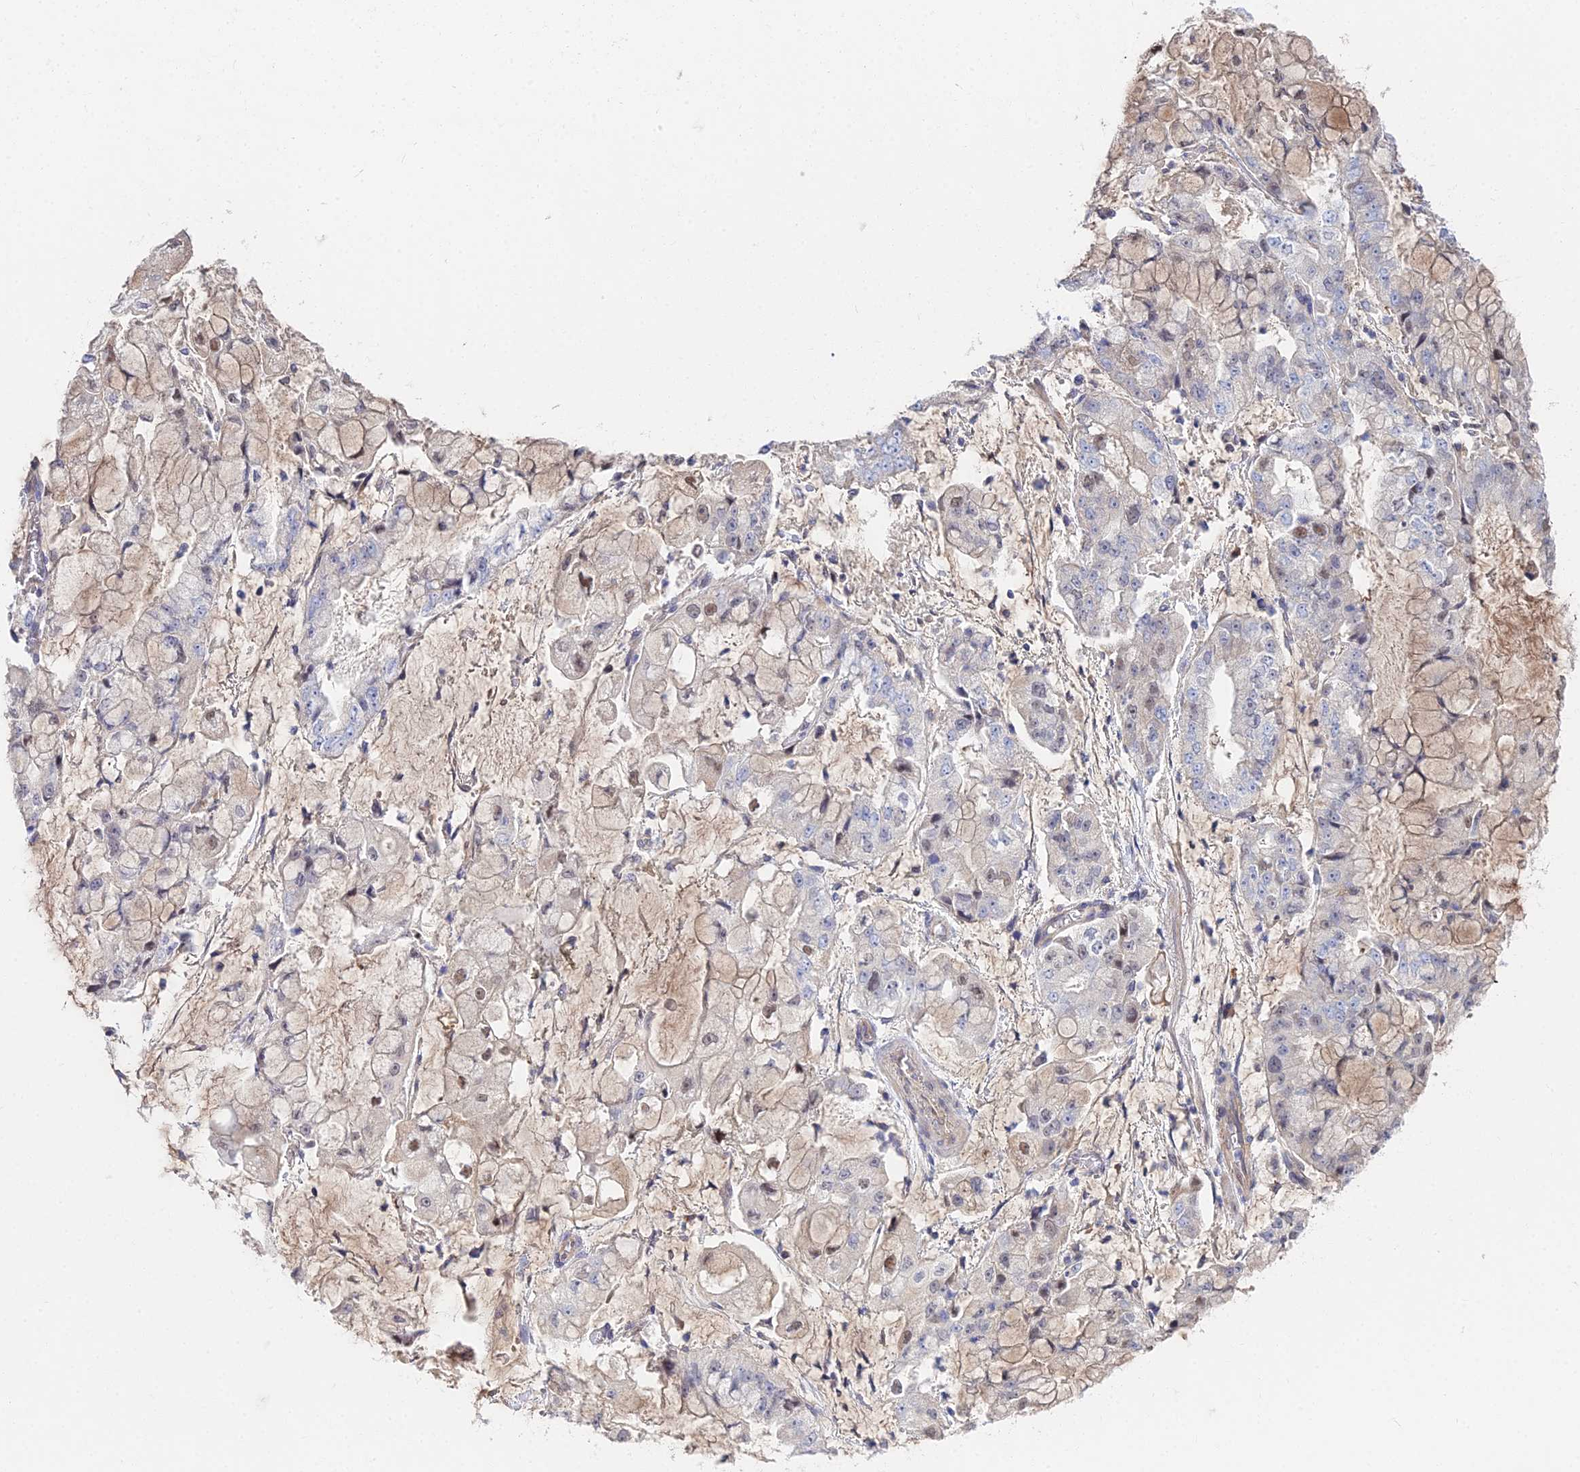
{"staining": {"intensity": "weak", "quantity": "<25%", "location": "nuclear"}, "tissue": "stomach cancer", "cell_type": "Tumor cells", "image_type": "cancer", "snomed": [{"axis": "morphology", "description": "Adenocarcinoma, NOS"}, {"axis": "topography", "description": "Stomach"}], "caption": "A high-resolution photomicrograph shows IHC staining of stomach cancer, which displays no significant staining in tumor cells.", "gene": "DNAH14", "patient": {"sex": "male", "age": 76}}